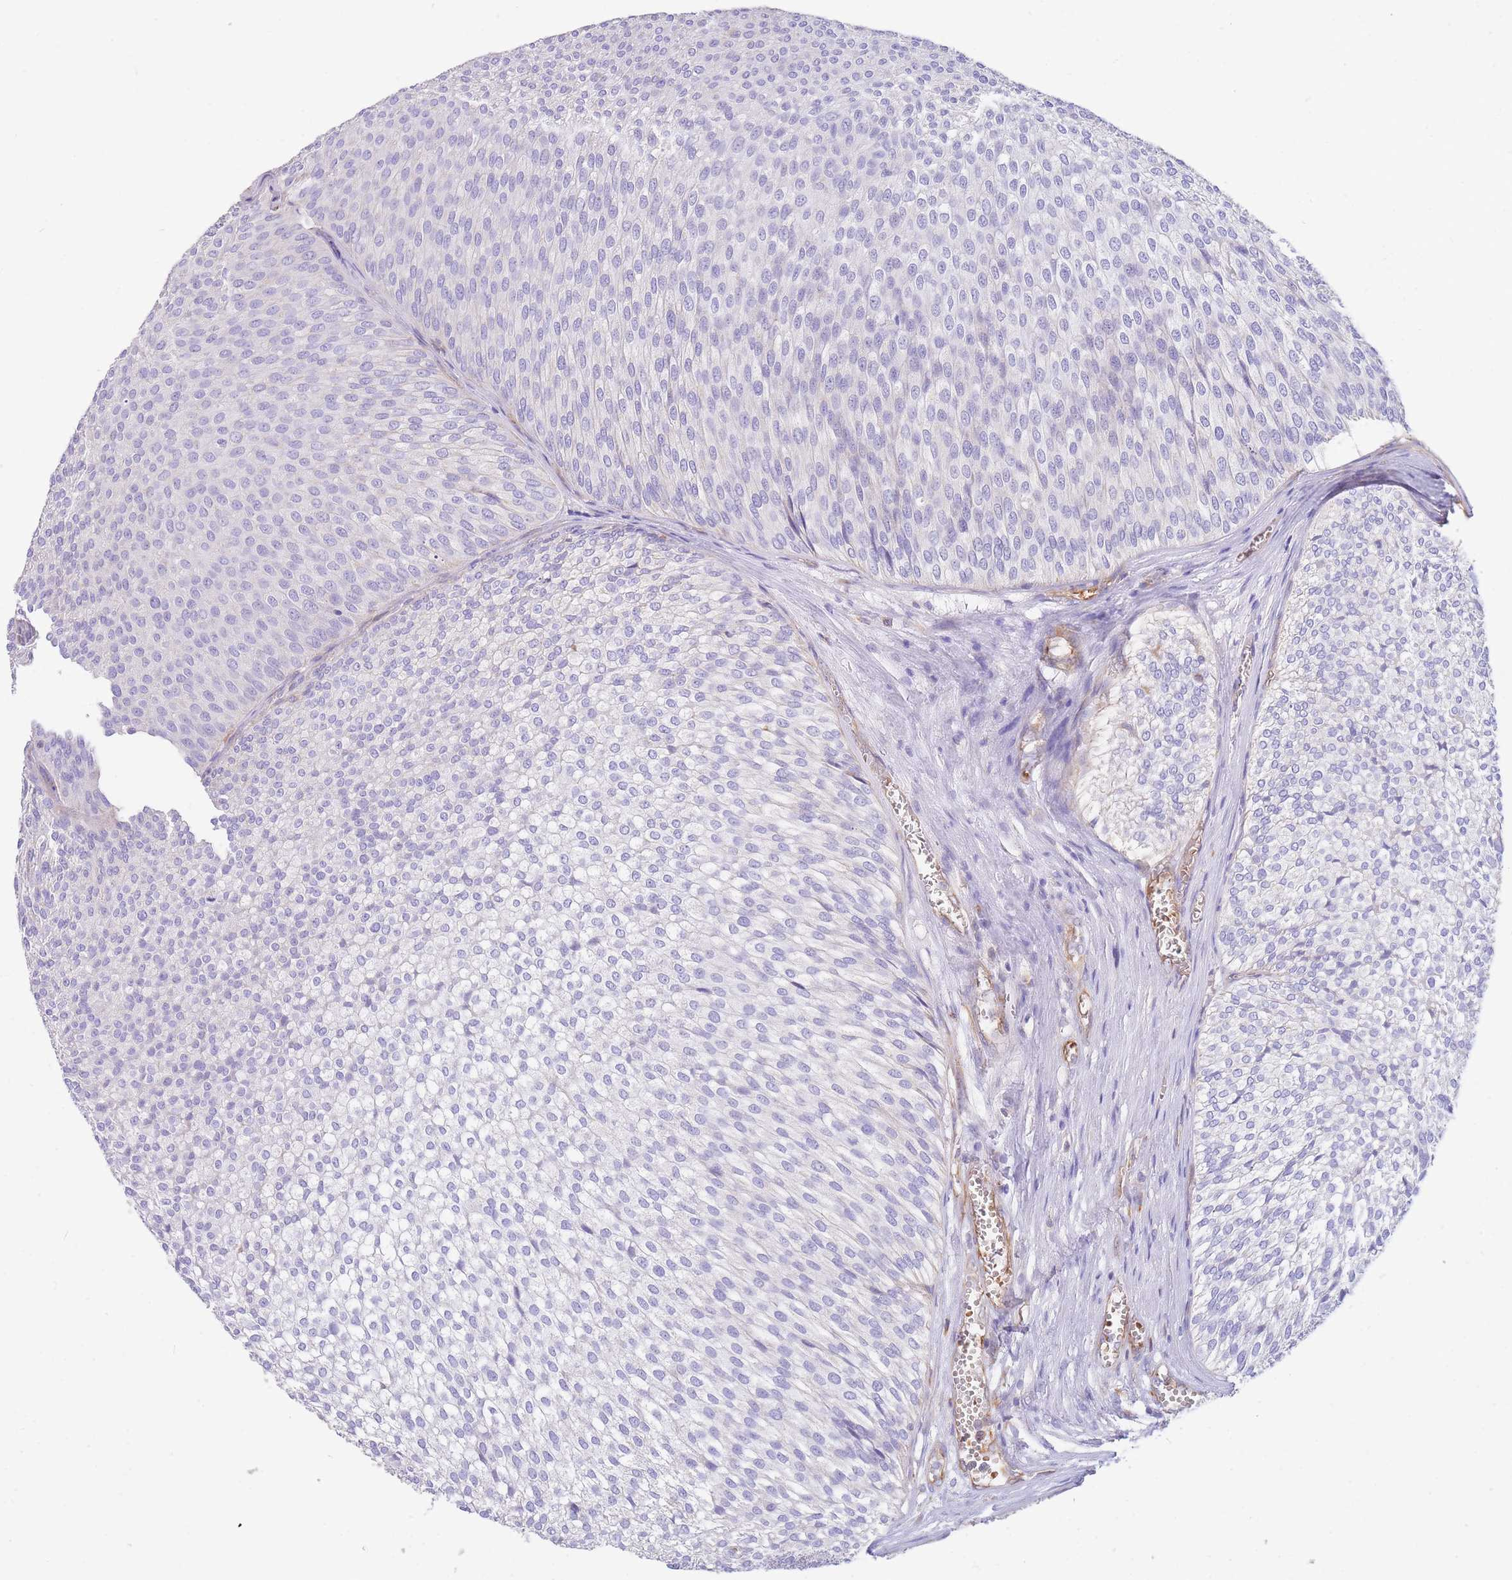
{"staining": {"intensity": "negative", "quantity": "none", "location": "none"}, "tissue": "urothelial cancer", "cell_type": "Tumor cells", "image_type": "cancer", "snomed": [{"axis": "morphology", "description": "Urothelial carcinoma, Low grade"}, {"axis": "topography", "description": "Urinary bladder"}], "caption": "Tumor cells show no significant protein expression in urothelial cancer.", "gene": "ANKRD53", "patient": {"sex": "male", "age": 91}}